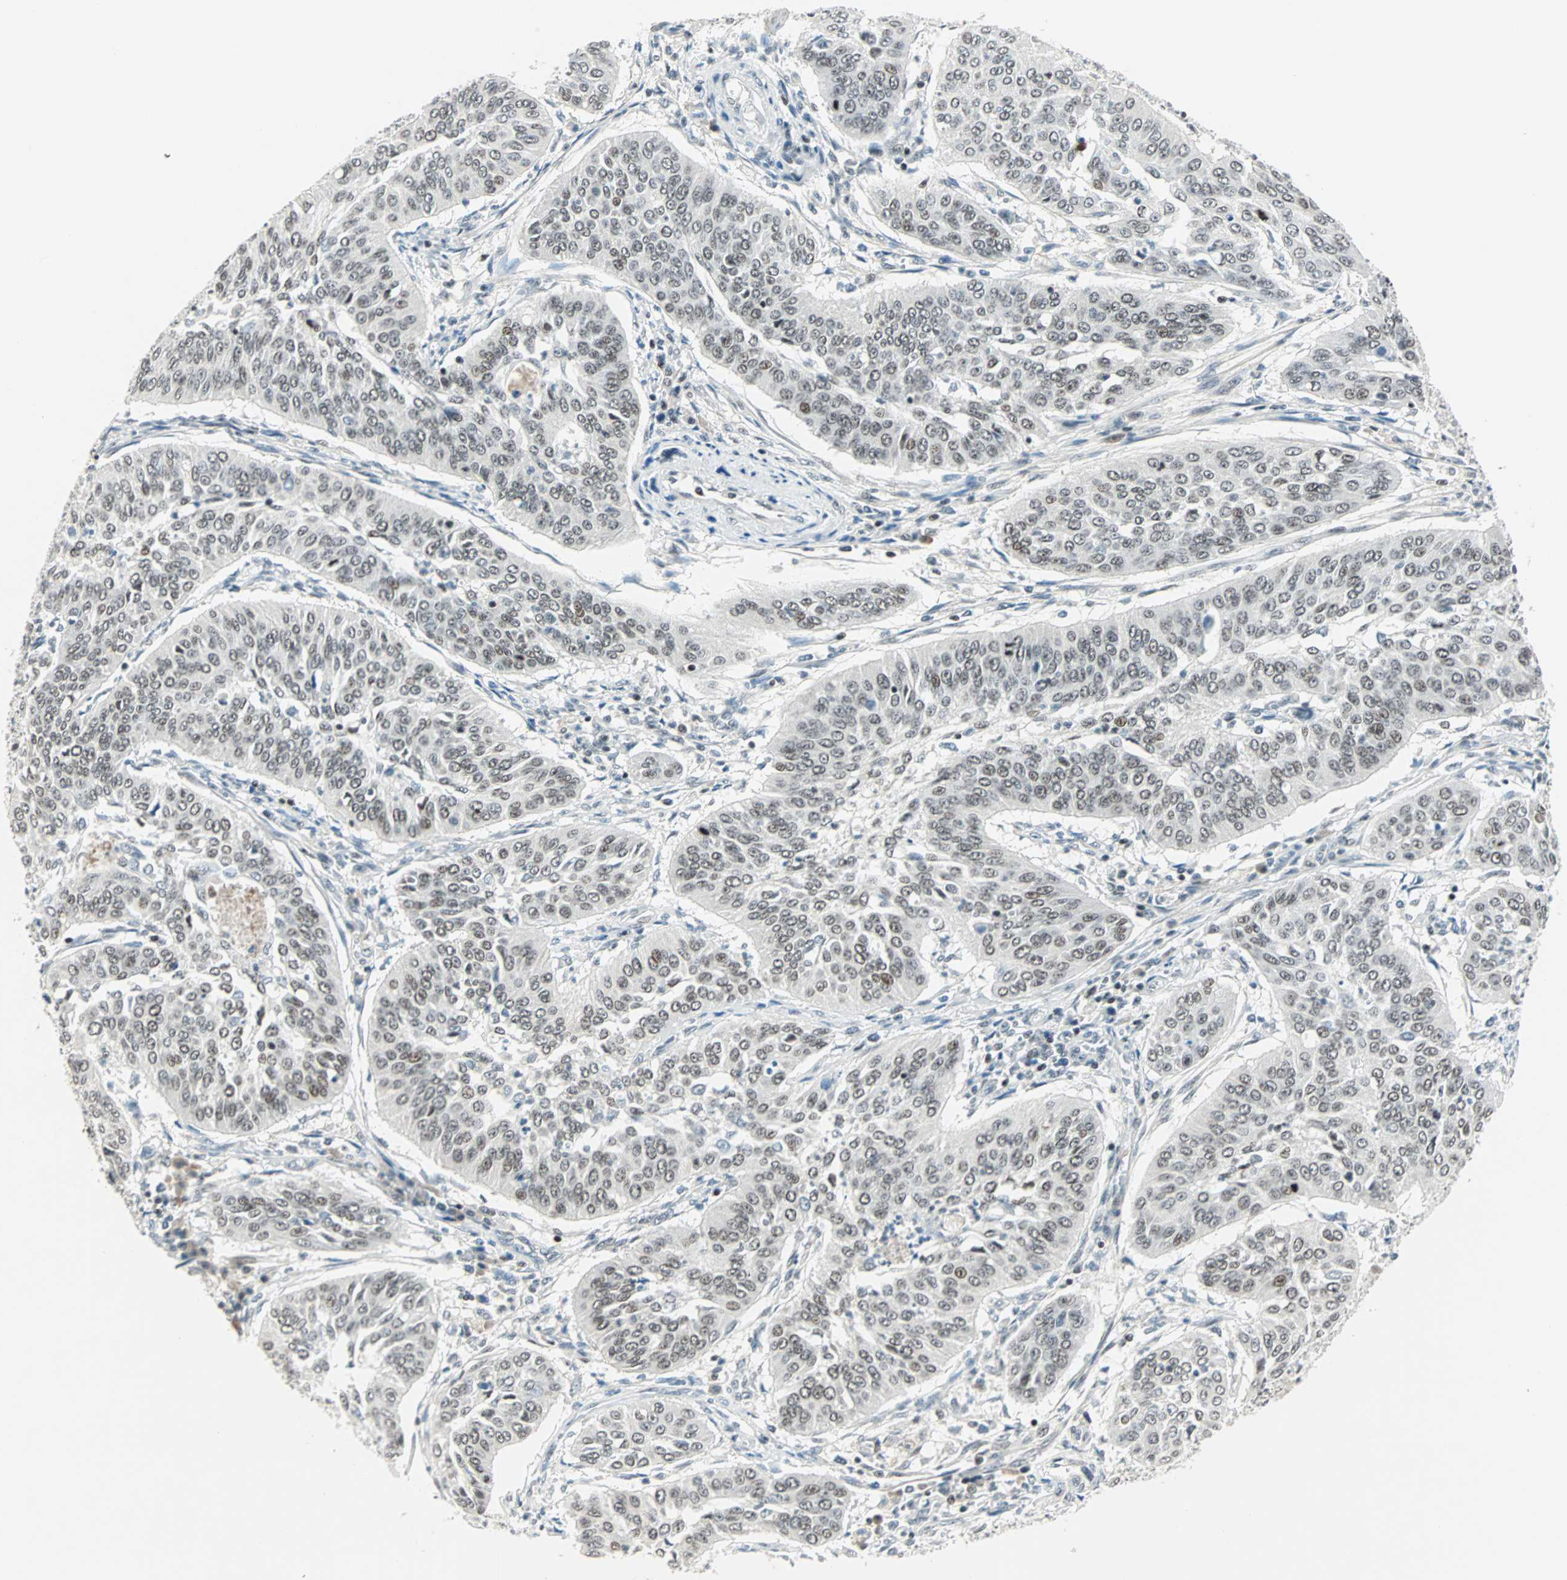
{"staining": {"intensity": "weak", "quantity": ">75%", "location": "nuclear"}, "tissue": "cervical cancer", "cell_type": "Tumor cells", "image_type": "cancer", "snomed": [{"axis": "morphology", "description": "Normal tissue, NOS"}, {"axis": "morphology", "description": "Squamous cell carcinoma, NOS"}, {"axis": "topography", "description": "Cervix"}], "caption": "A low amount of weak nuclear staining is appreciated in about >75% of tumor cells in cervical cancer (squamous cell carcinoma) tissue. (DAB (3,3'-diaminobenzidine) = brown stain, brightfield microscopy at high magnification).", "gene": "SIN3A", "patient": {"sex": "female", "age": 39}}